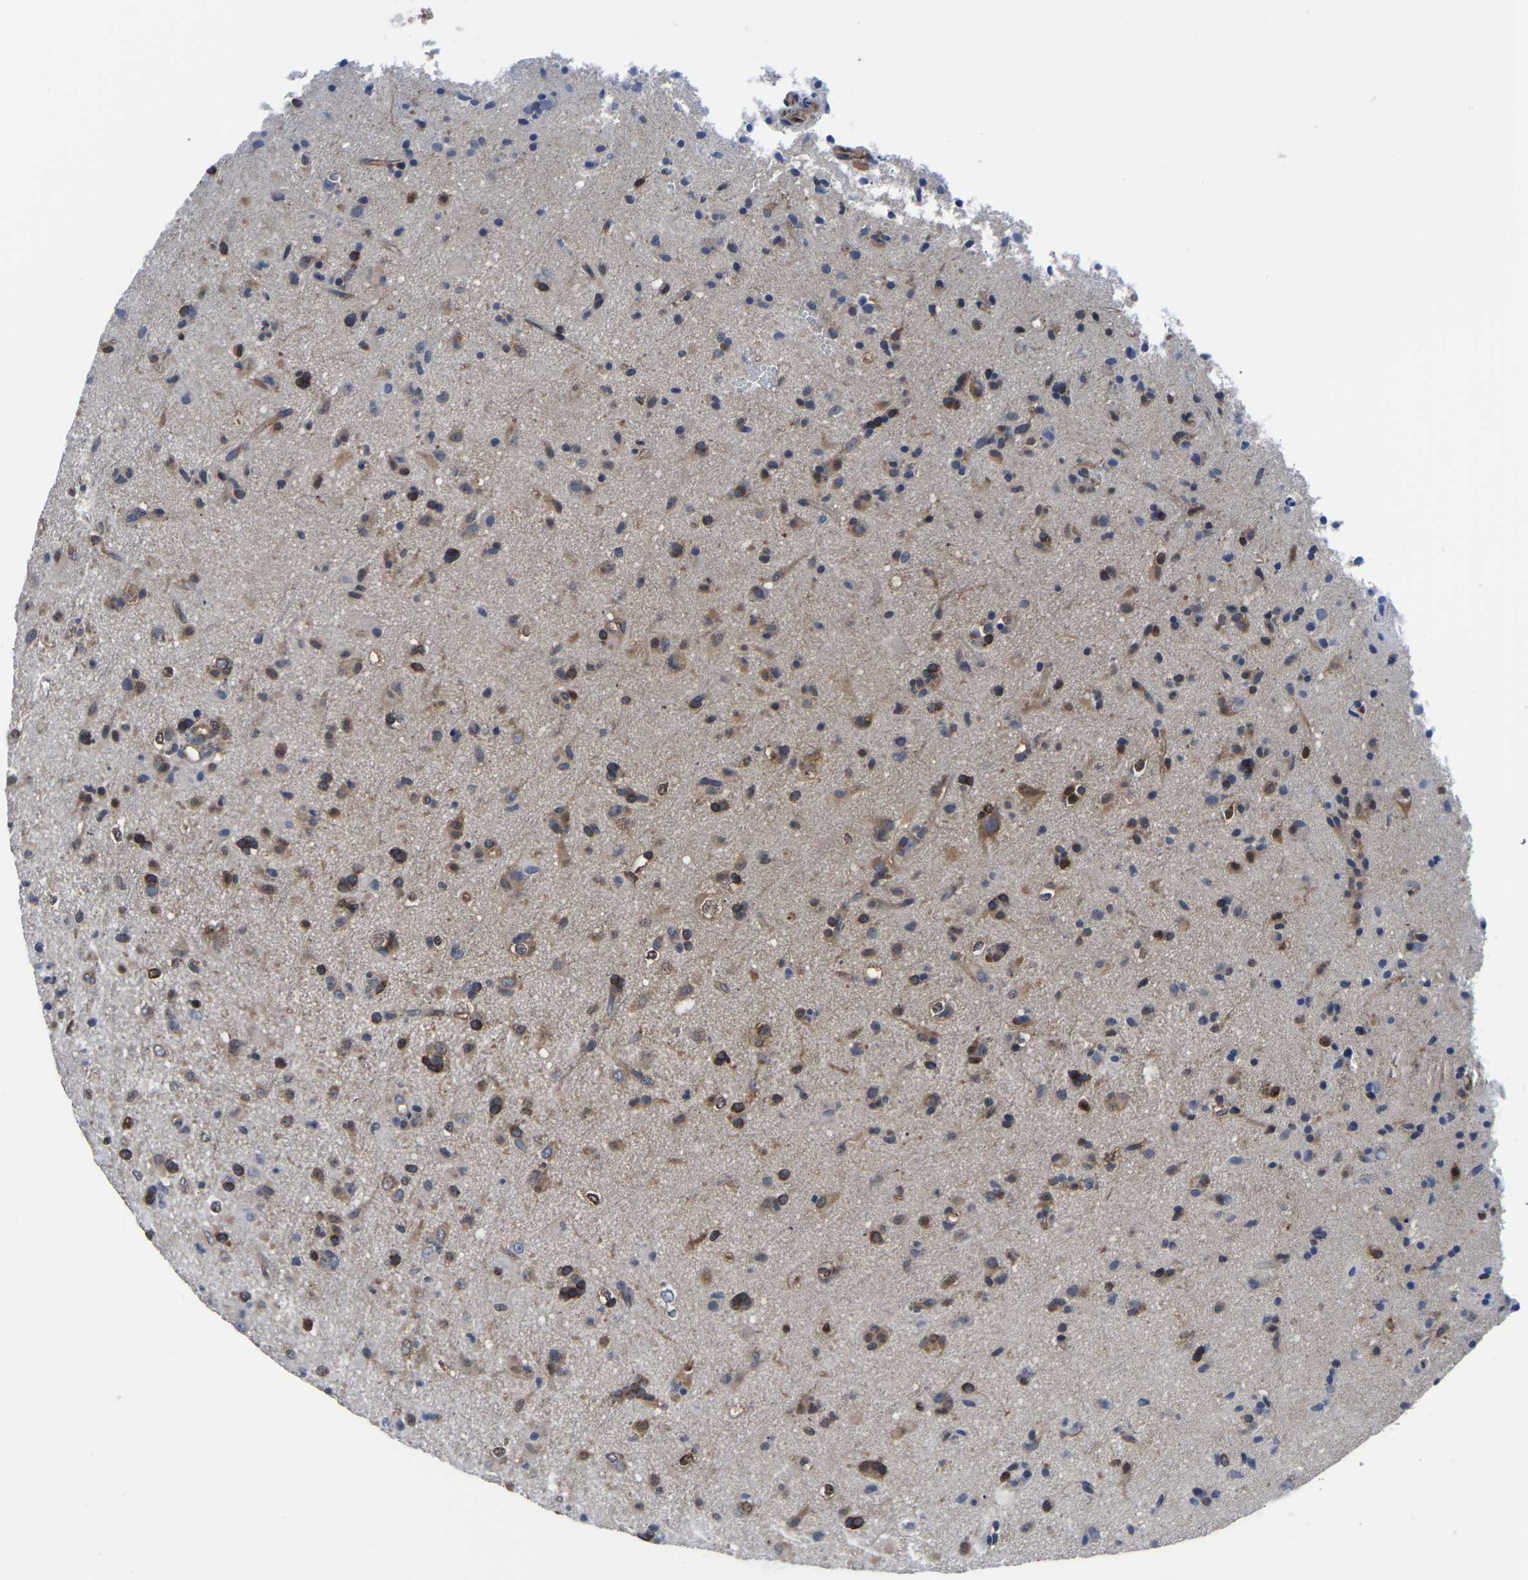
{"staining": {"intensity": "moderate", "quantity": "25%-75%", "location": "cytoplasmic/membranous"}, "tissue": "glioma", "cell_type": "Tumor cells", "image_type": "cancer", "snomed": [{"axis": "morphology", "description": "Glioma, malignant, Low grade"}, {"axis": "topography", "description": "Brain"}], "caption": "A micrograph of glioma stained for a protein exhibits moderate cytoplasmic/membranous brown staining in tumor cells.", "gene": "TFG", "patient": {"sex": "male", "age": 65}}